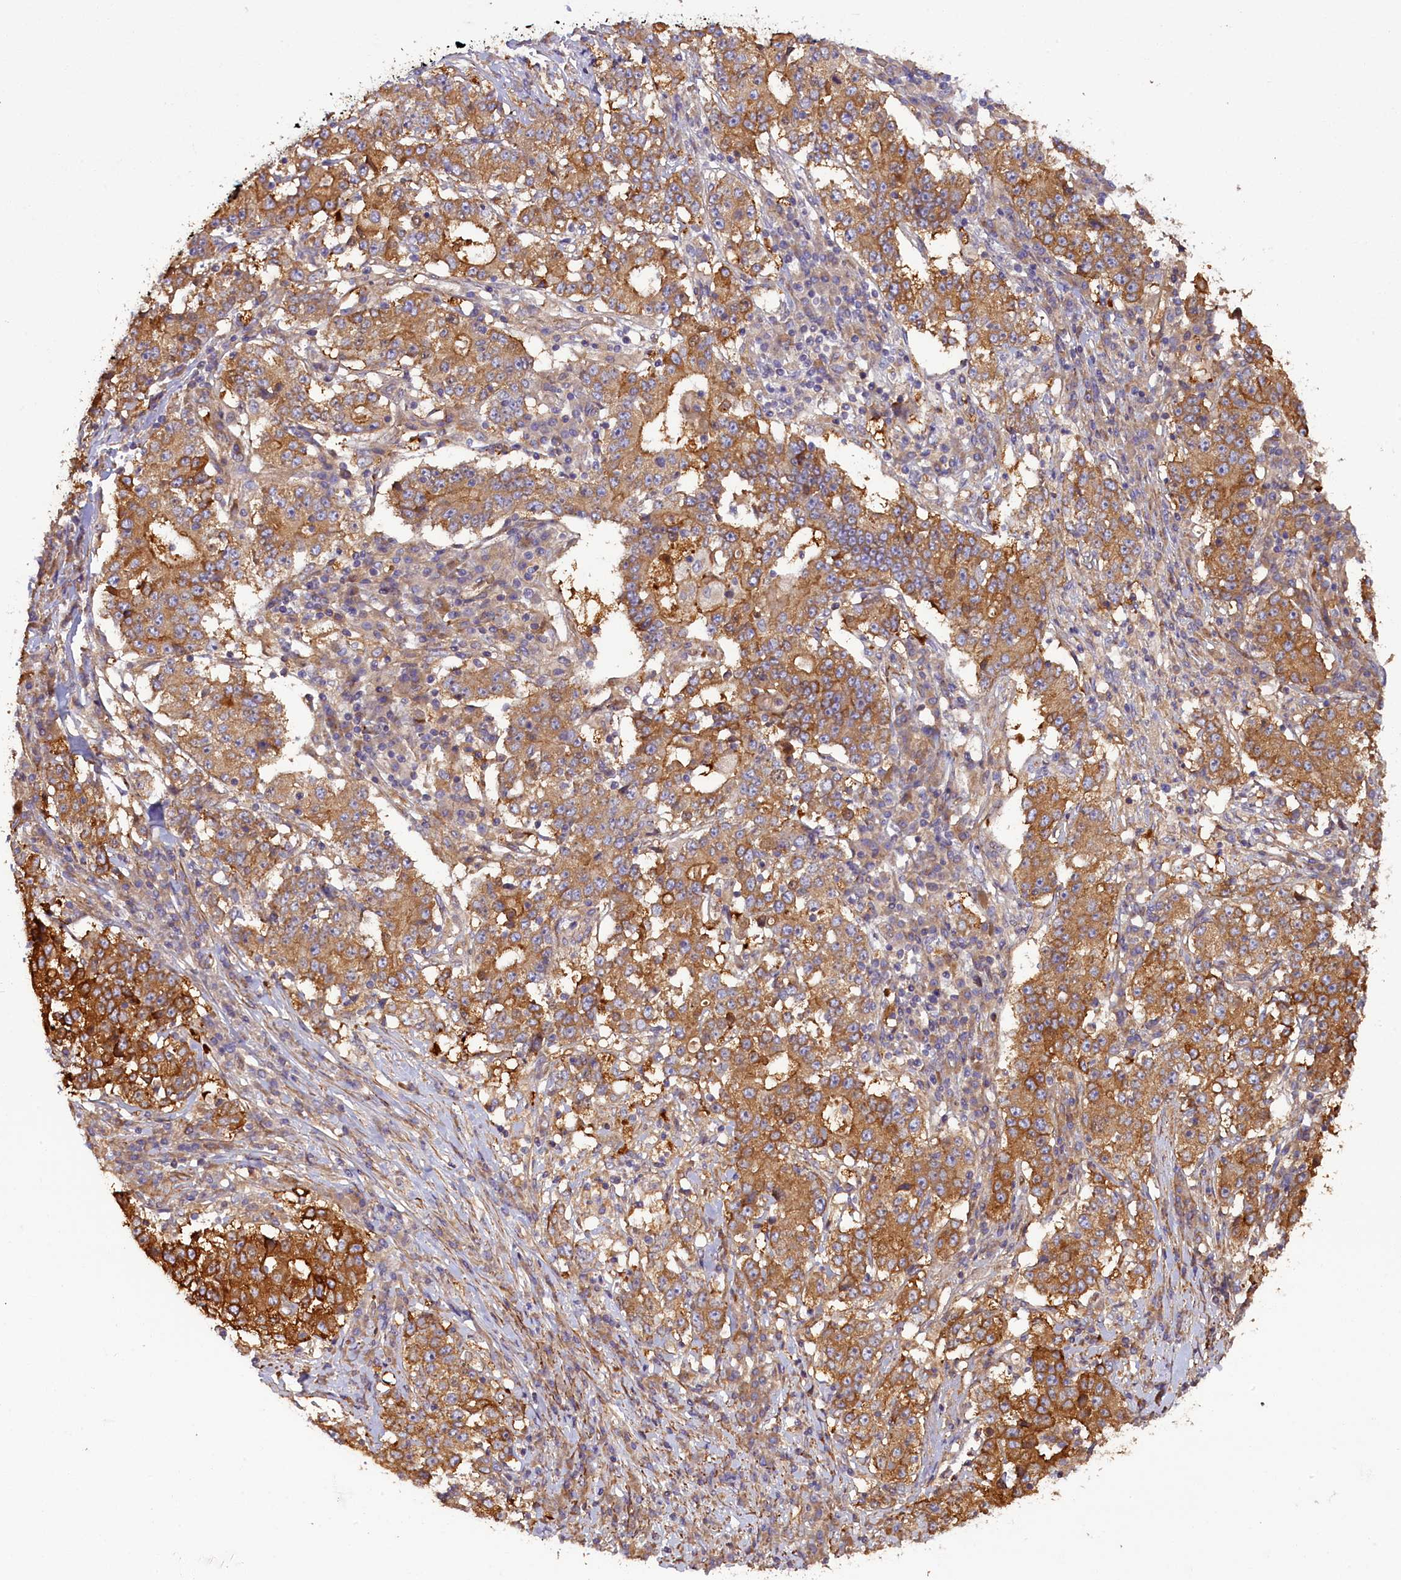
{"staining": {"intensity": "moderate", "quantity": ">75%", "location": "cytoplasmic/membranous"}, "tissue": "stomach cancer", "cell_type": "Tumor cells", "image_type": "cancer", "snomed": [{"axis": "morphology", "description": "Adenocarcinoma, NOS"}, {"axis": "topography", "description": "Stomach"}], "caption": "Moderate cytoplasmic/membranous positivity for a protein is seen in about >75% of tumor cells of stomach adenocarcinoma using immunohistochemistry (IHC).", "gene": "FUZ", "patient": {"sex": "male", "age": 59}}